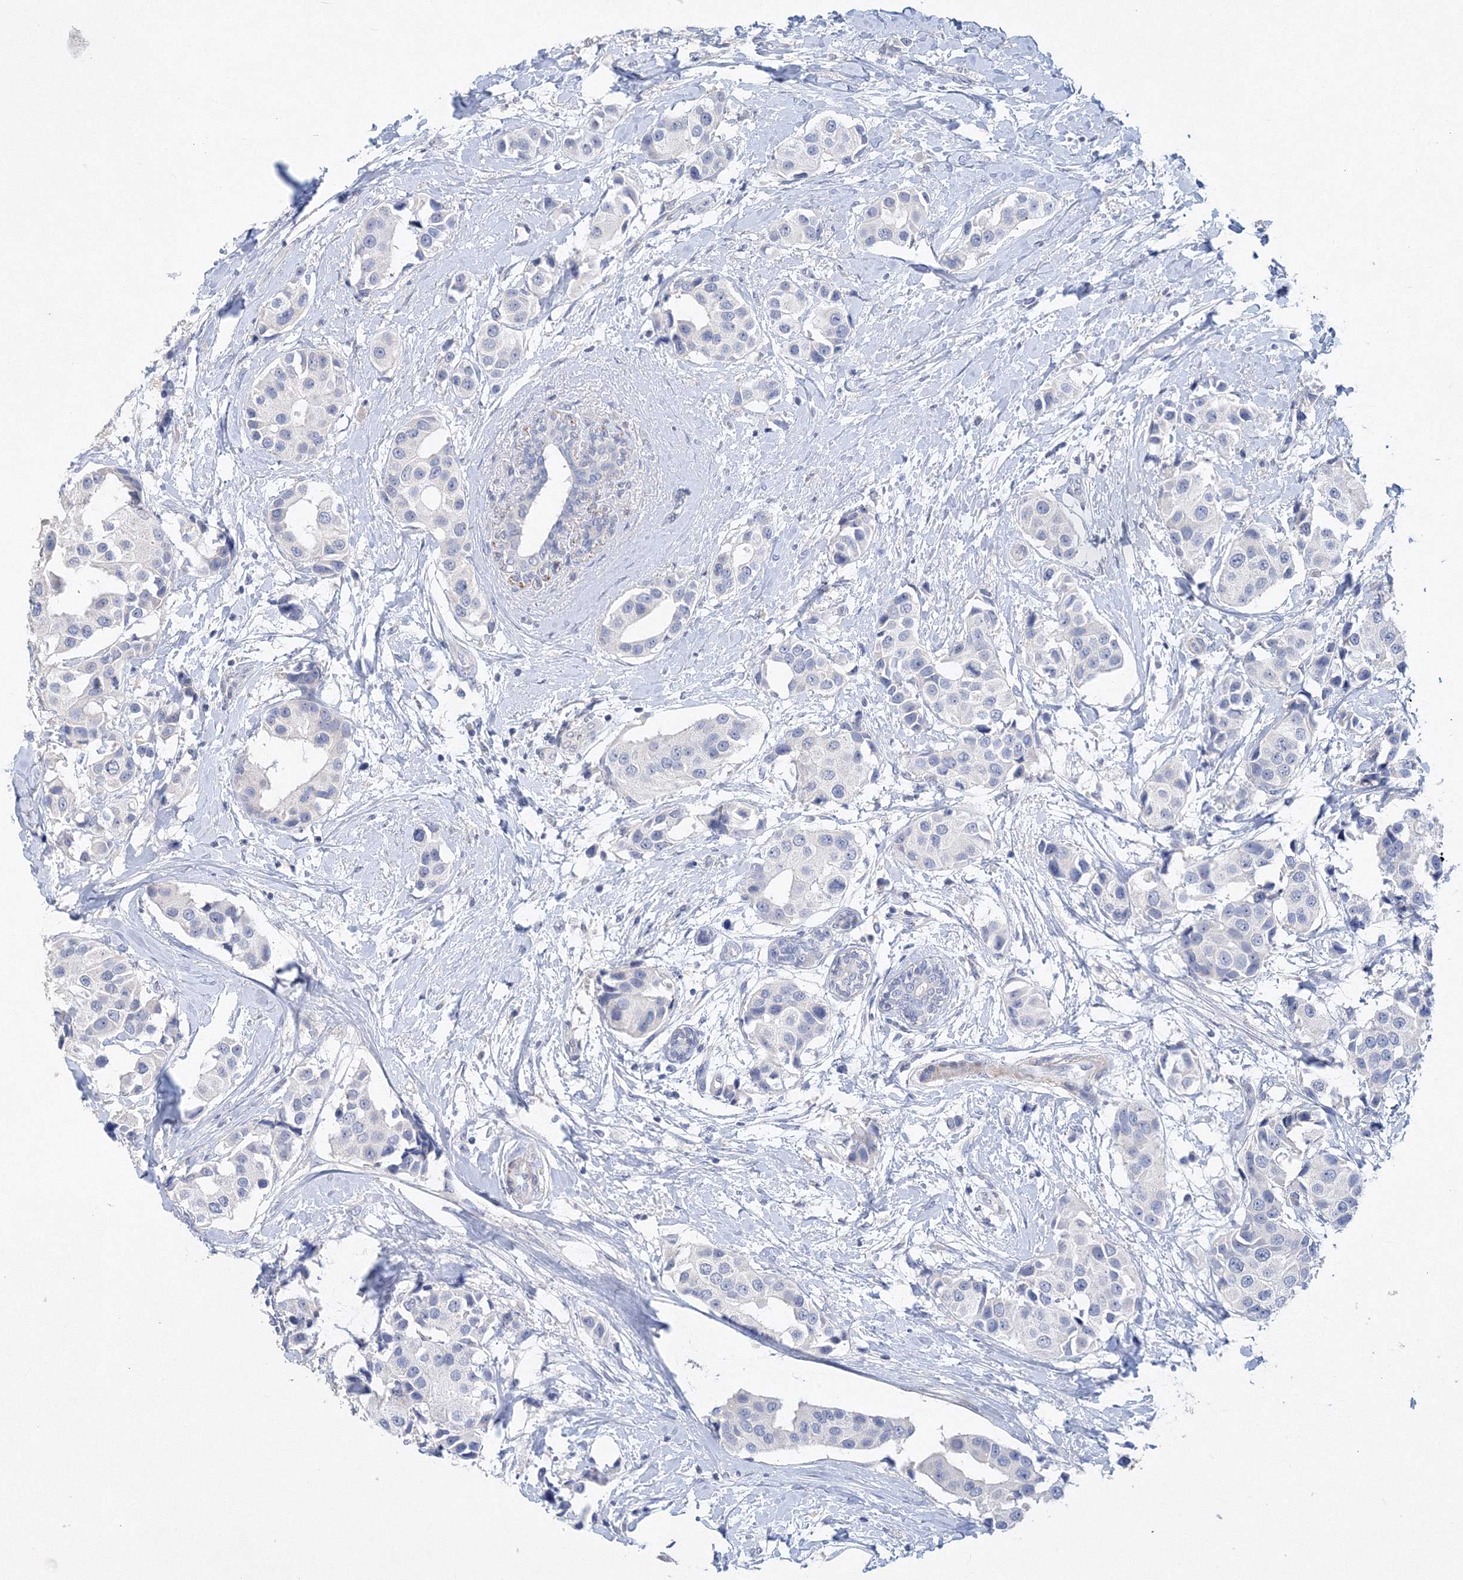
{"staining": {"intensity": "negative", "quantity": "none", "location": "none"}, "tissue": "breast cancer", "cell_type": "Tumor cells", "image_type": "cancer", "snomed": [{"axis": "morphology", "description": "Normal tissue, NOS"}, {"axis": "morphology", "description": "Duct carcinoma"}, {"axis": "topography", "description": "Breast"}], "caption": "The histopathology image displays no staining of tumor cells in breast invasive ductal carcinoma.", "gene": "OSBPL6", "patient": {"sex": "female", "age": 39}}